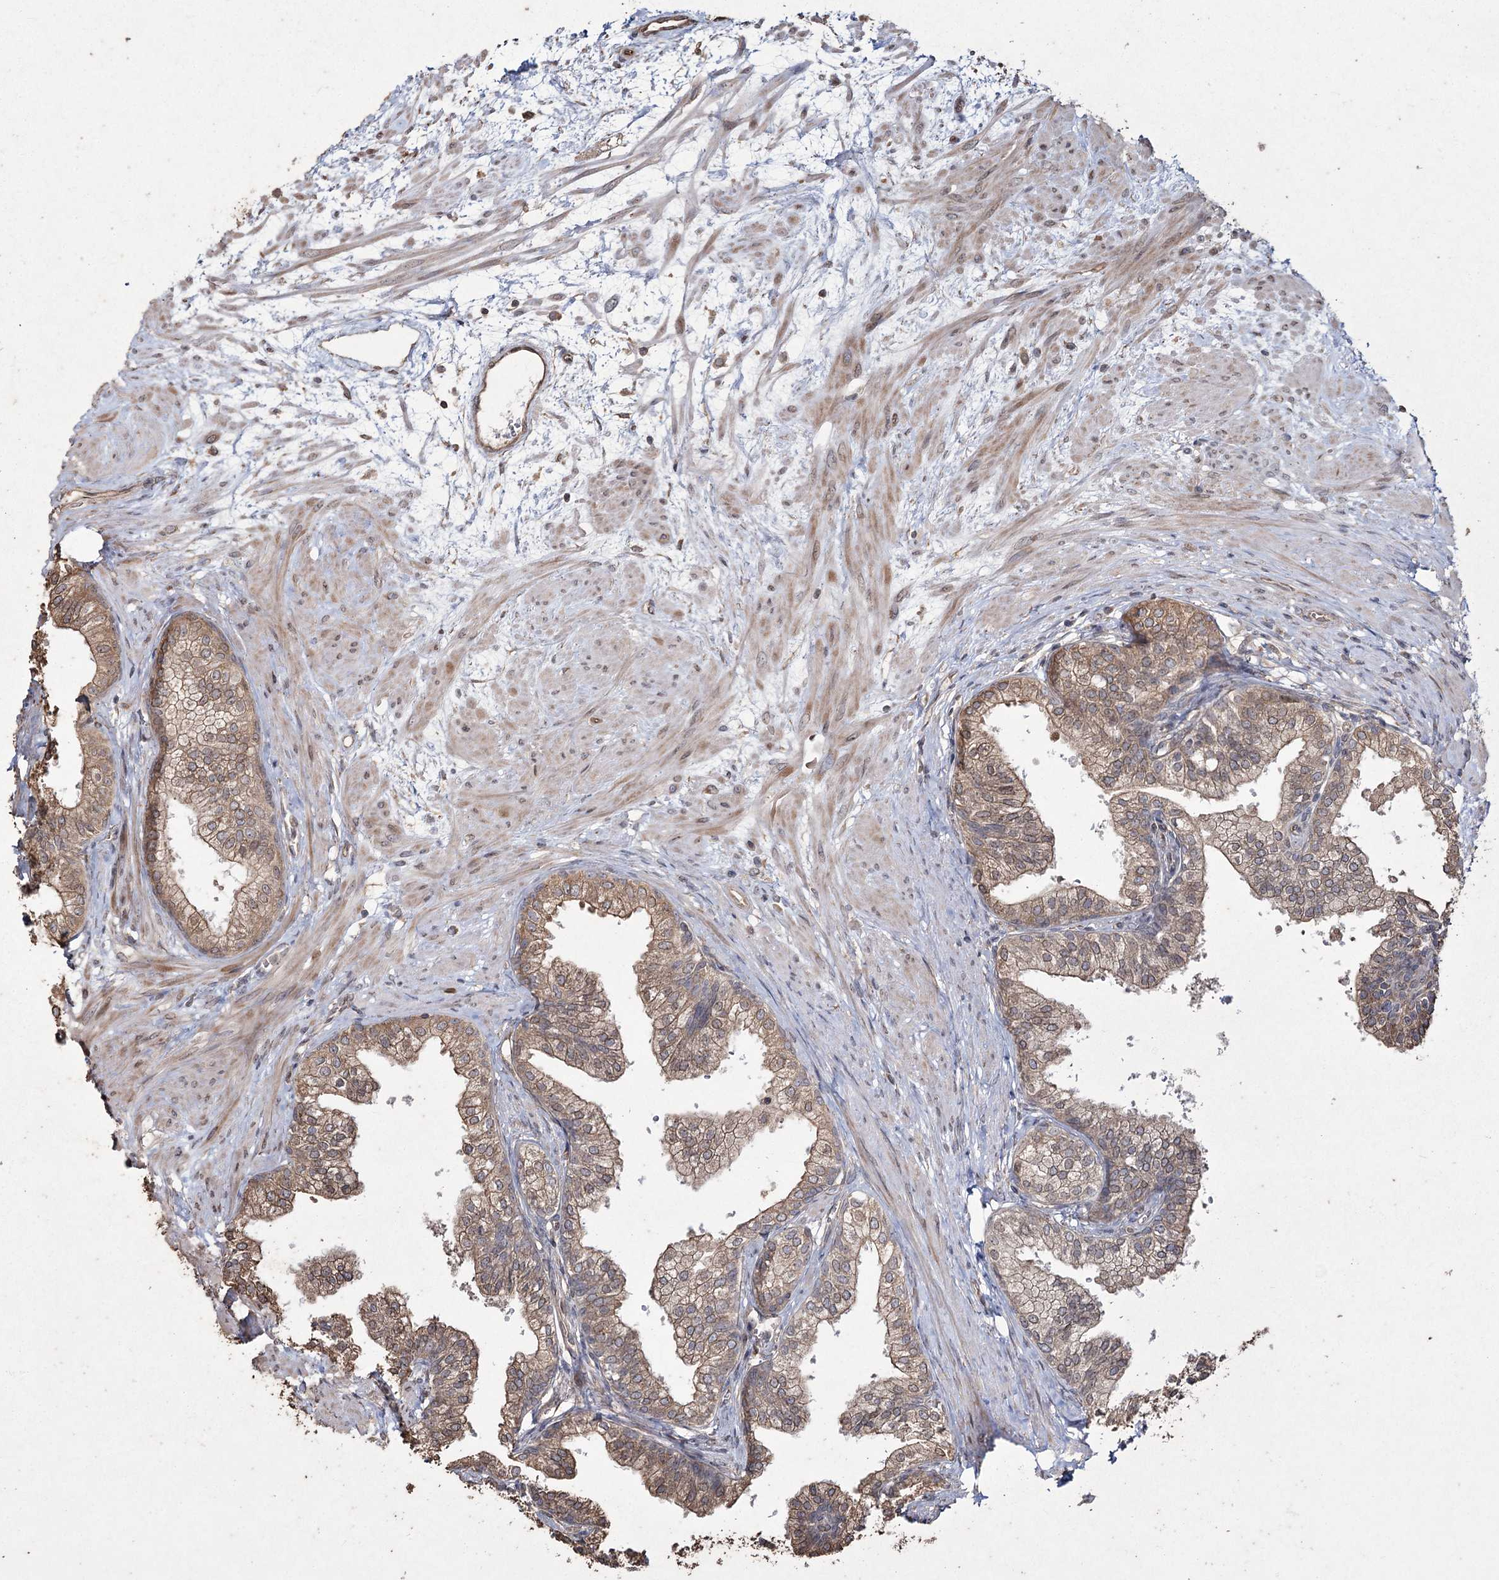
{"staining": {"intensity": "moderate", "quantity": ">75%", "location": "cytoplasmic/membranous"}, "tissue": "prostate", "cell_type": "Glandular cells", "image_type": "normal", "snomed": [{"axis": "morphology", "description": "Normal tissue, NOS"}, {"axis": "topography", "description": "Prostate"}], "caption": "IHC of unremarkable prostate displays medium levels of moderate cytoplasmic/membranous expression in about >75% of glandular cells.", "gene": "PRC1", "patient": {"sex": "male", "age": 60}}